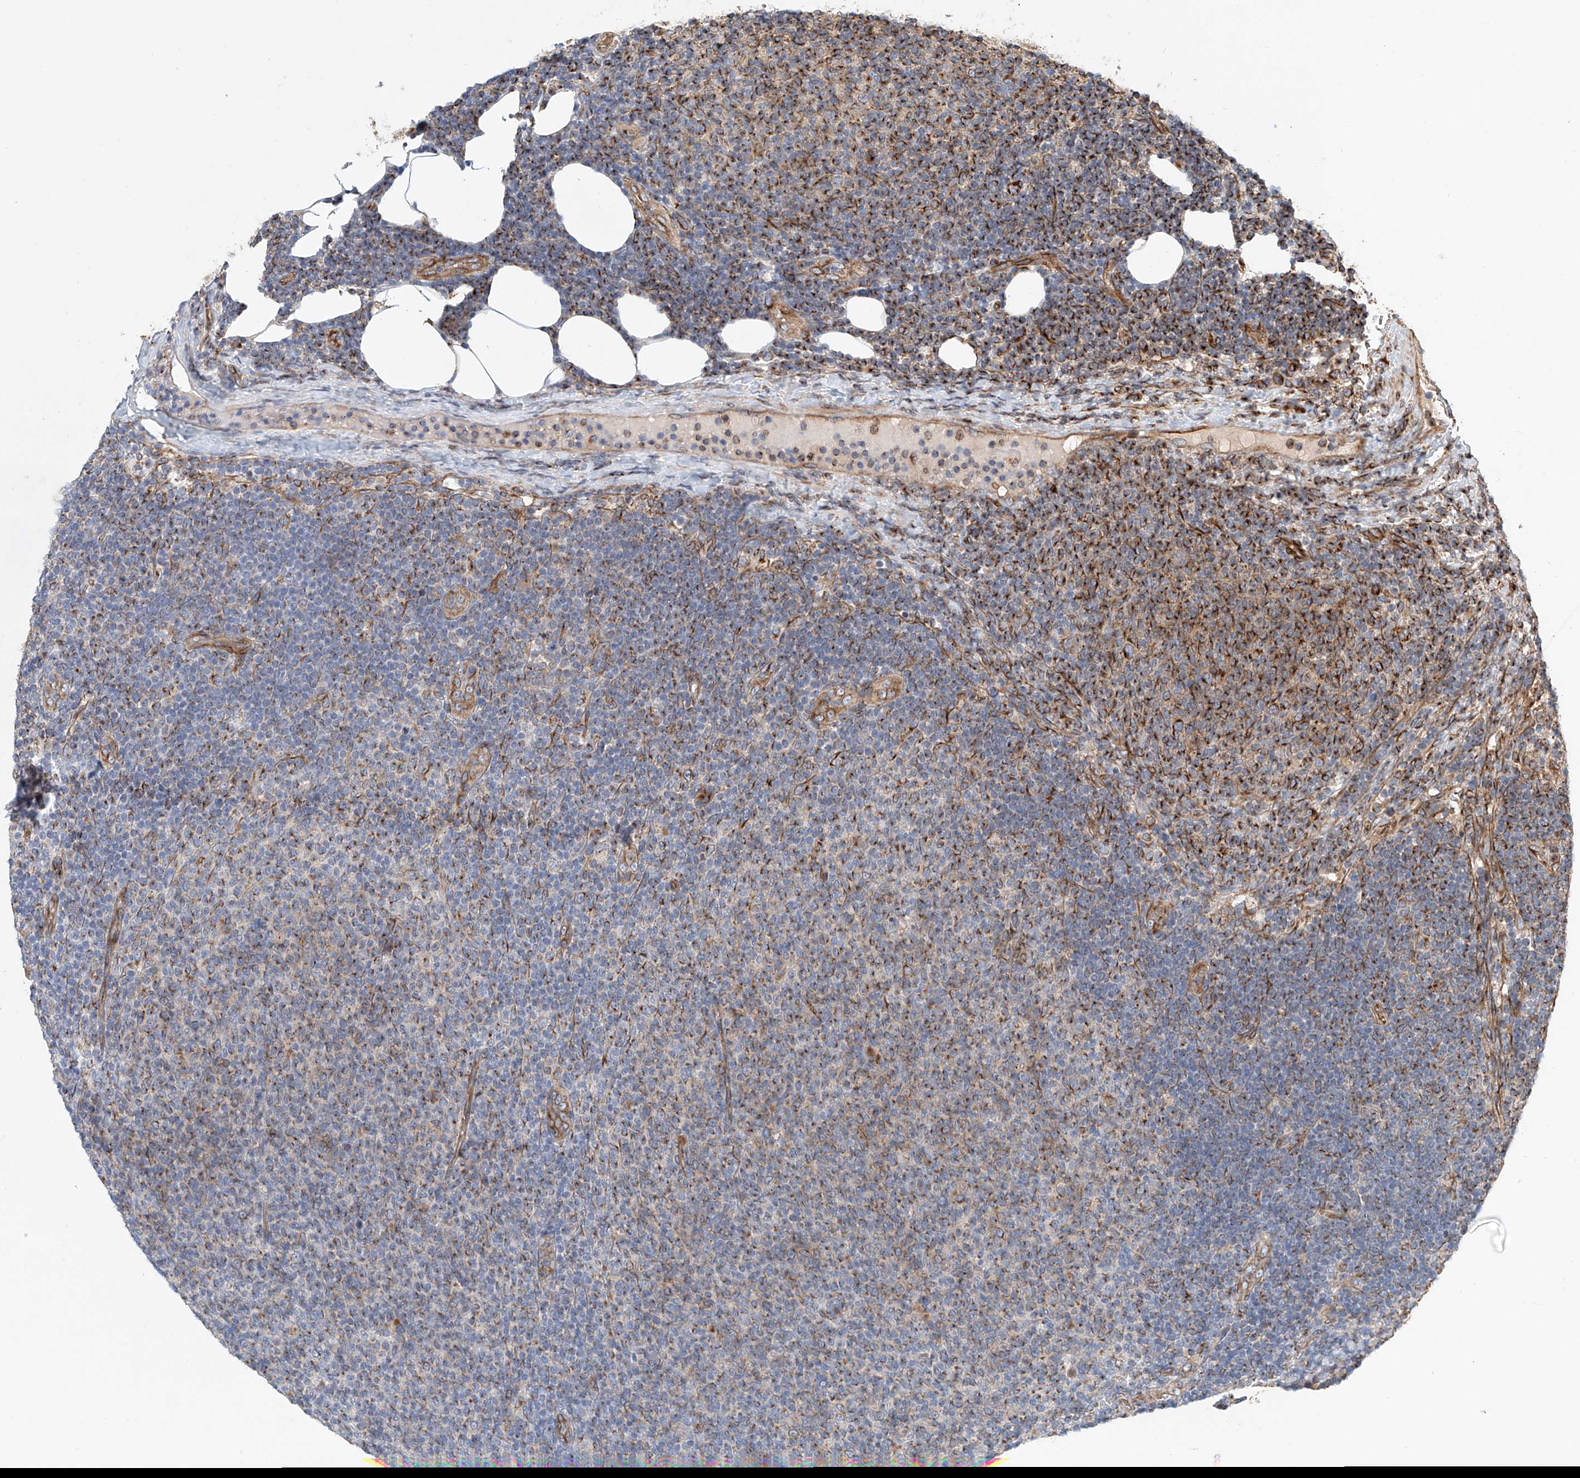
{"staining": {"intensity": "strong", "quantity": "25%-75%", "location": "cytoplasmic/membranous"}, "tissue": "lymphoma", "cell_type": "Tumor cells", "image_type": "cancer", "snomed": [{"axis": "morphology", "description": "Malignant lymphoma, non-Hodgkin's type, Low grade"}, {"axis": "topography", "description": "Lymph node"}], "caption": "Human lymphoma stained for a protein (brown) exhibits strong cytoplasmic/membranous positive positivity in approximately 25%-75% of tumor cells.", "gene": "HGSNAT", "patient": {"sex": "male", "age": 66}}